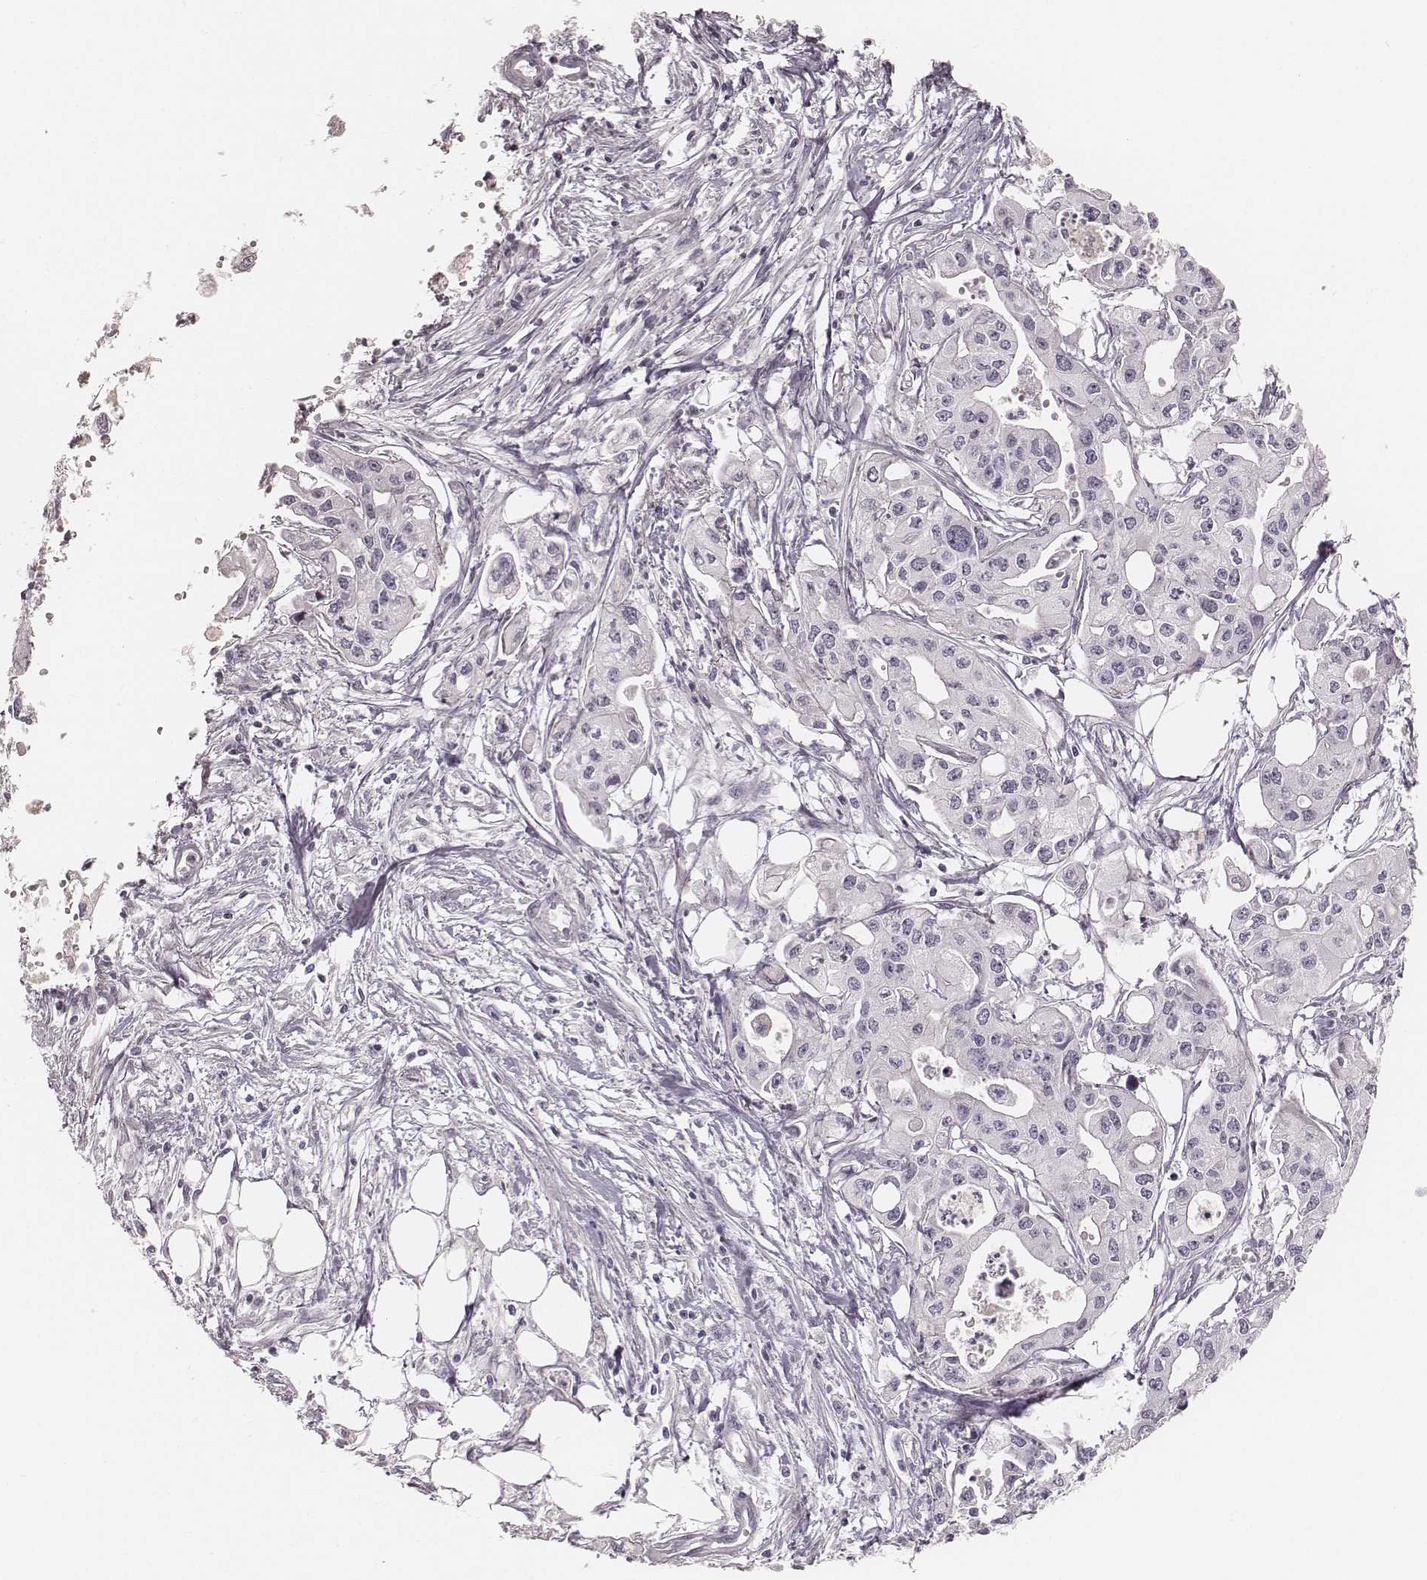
{"staining": {"intensity": "negative", "quantity": "none", "location": "none"}, "tissue": "pancreatic cancer", "cell_type": "Tumor cells", "image_type": "cancer", "snomed": [{"axis": "morphology", "description": "Adenocarcinoma, NOS"}, {"axis": "topography", "description": "Pancreas"}], "caption": "Immunohistochemistry photomicrograph of human pancreatic cancer stained for a protein (brown), which demonstrates no positivity in tumor cells. Brightfield microscopy of IHC stained with DAB (3,3'-diaminobenzidine) (brown) and hematoxylin (blue), captured at high magnification.", "gene": "SPATA24", "patient": {"sex": "male", "age": 70}}